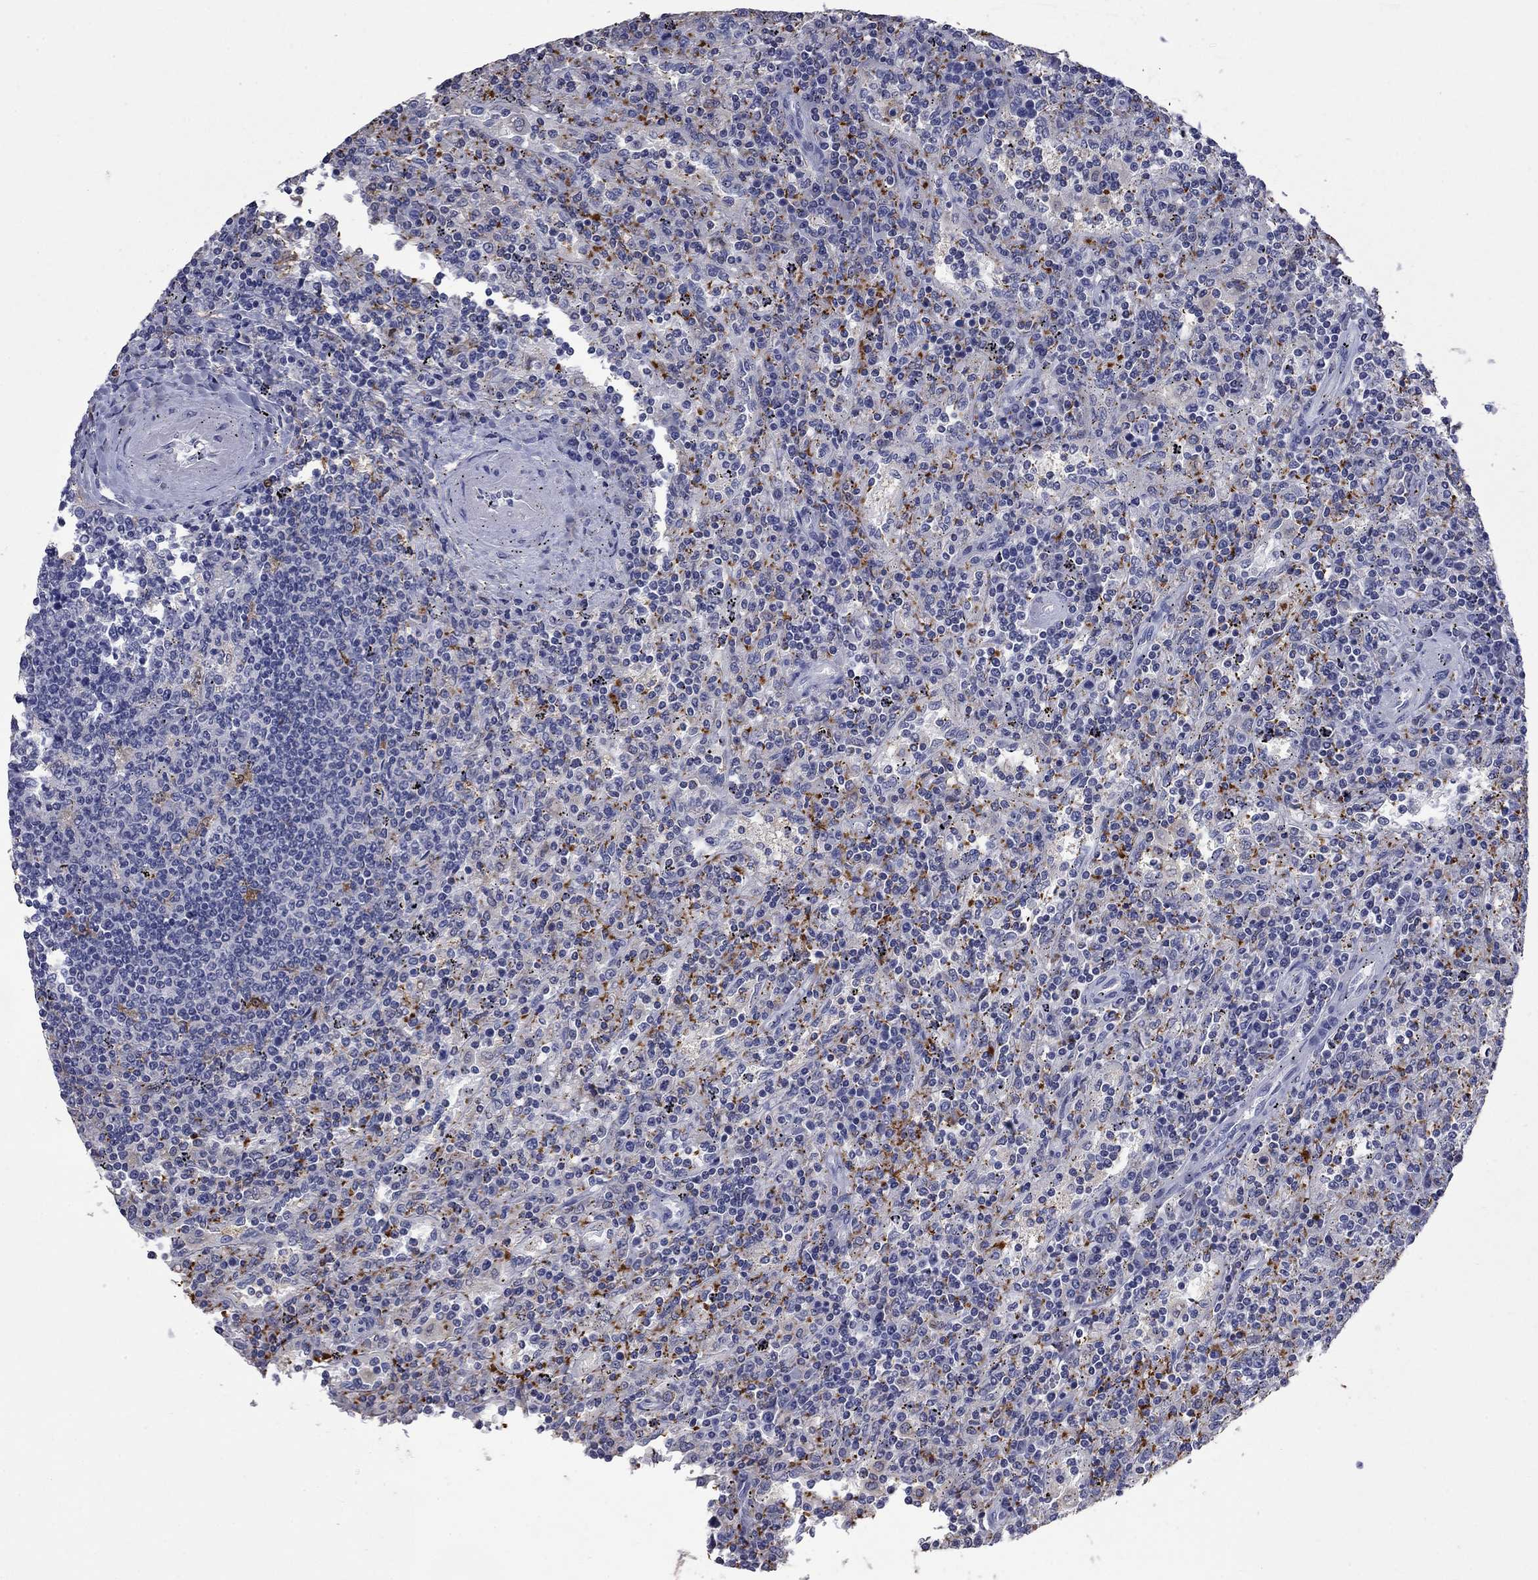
{"staining": {"intensity": "strong", "quantity": "<25%", "location": "cytoplasmic/membranous"}, "tissue": "lymphoma", "cell_type": "Tumor cells", "image_type": "cancer", "snomed": [{"axis": "morphology", "description": "Malignant lymphoma, non-Hodgkin's type, Low grade"}, {"axis": "topography", "description": "Spleen"}], "caption": "A brown stain highlights strong cytoplasmic/membranous positivity of a protein in human lymphoma tumor cells.", "gene": "PLEK", "patient": {"sex": "male", "age": 62}}